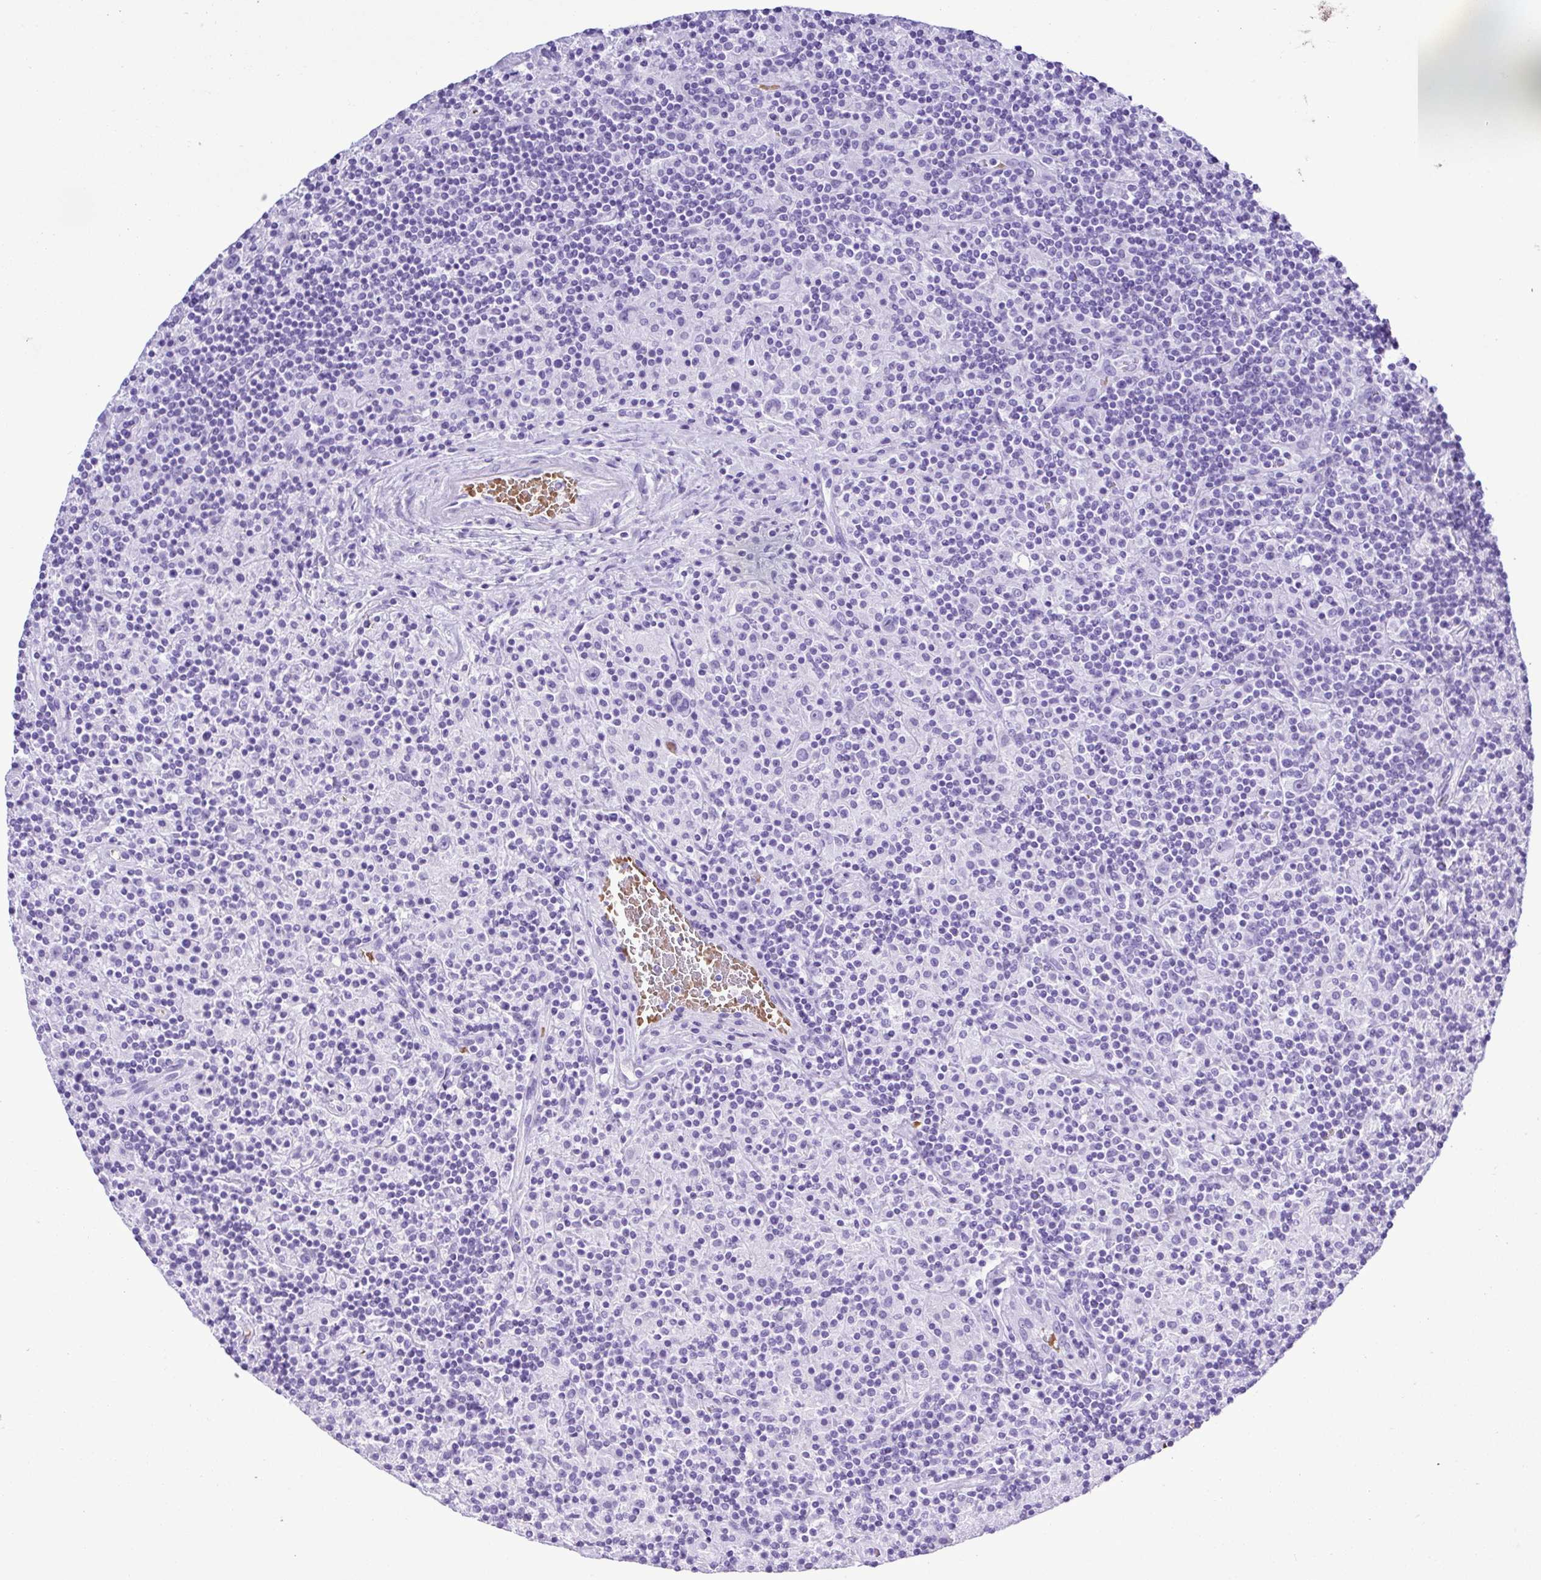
{"staining": {"intensity": "negative", "quantity": "none", "location": "none"}, "tissue": "lymphoma", "cell_type": "Tumor cells", "image_type": "cancer", "snomed": [{"axis": "morphology", "description": "Hodgkin's disease, NOS"}, {"axis": "topography", "description": "Lymph node"}], "caption": "The IHC image has no significant positivity in tumor cells of Hodgkin's disease tissue.", "gene": "SYT1", "patient": {"sex": "male", "age": 70}}